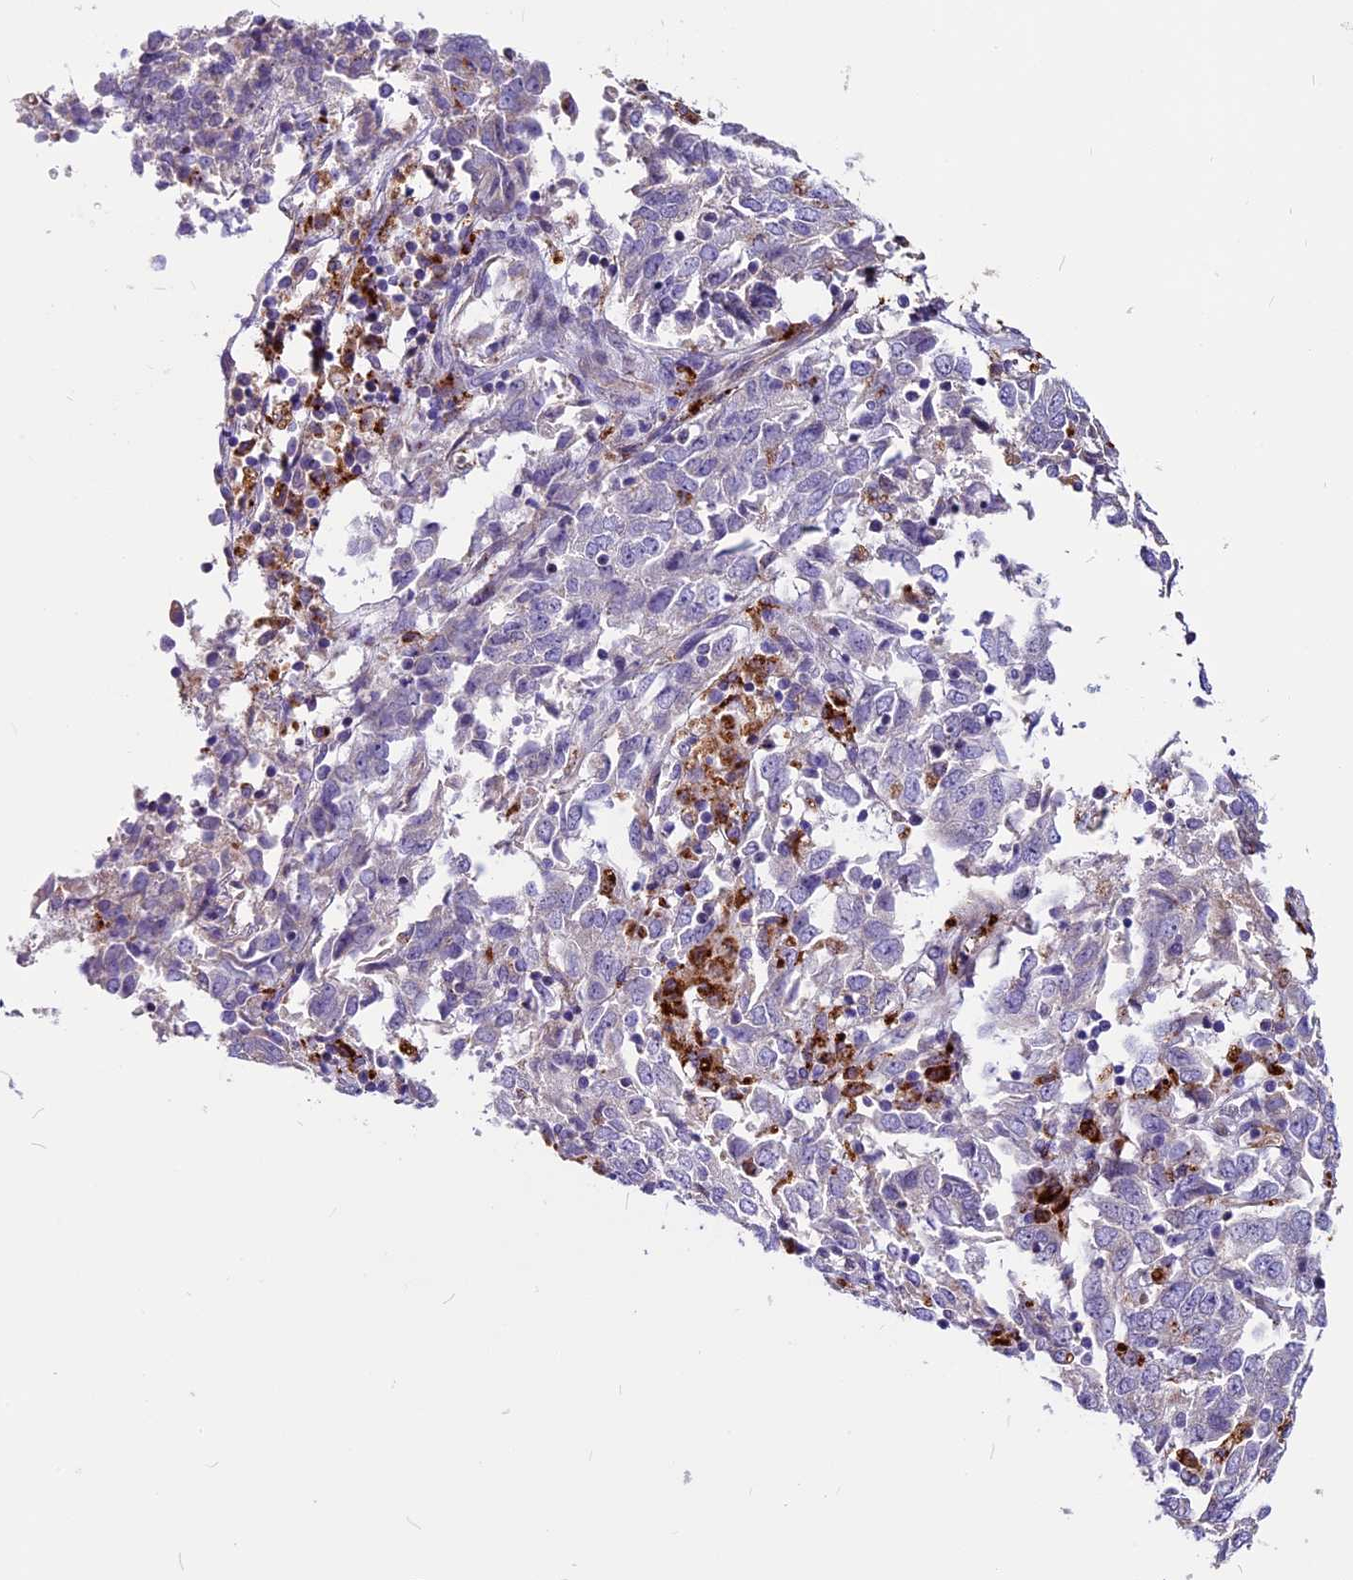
{"staining": {"intensity": "negative", "quantity": "none", "location": "none"}, "tissue": "endometrial cancer", "cell_type": "Tumor cells", "image_type": "cancer", "snomed": [{"axis": "morphology", "description": "Adenocarcinoma, NOS"}, {"axis": "topography", "description": "Endometrium"}], "caption": "Image shows no significant protein expression in tumor cells of endometrial cancer.", "gene": "THRSP", "patient": {"sex": "female", "age": 80}}